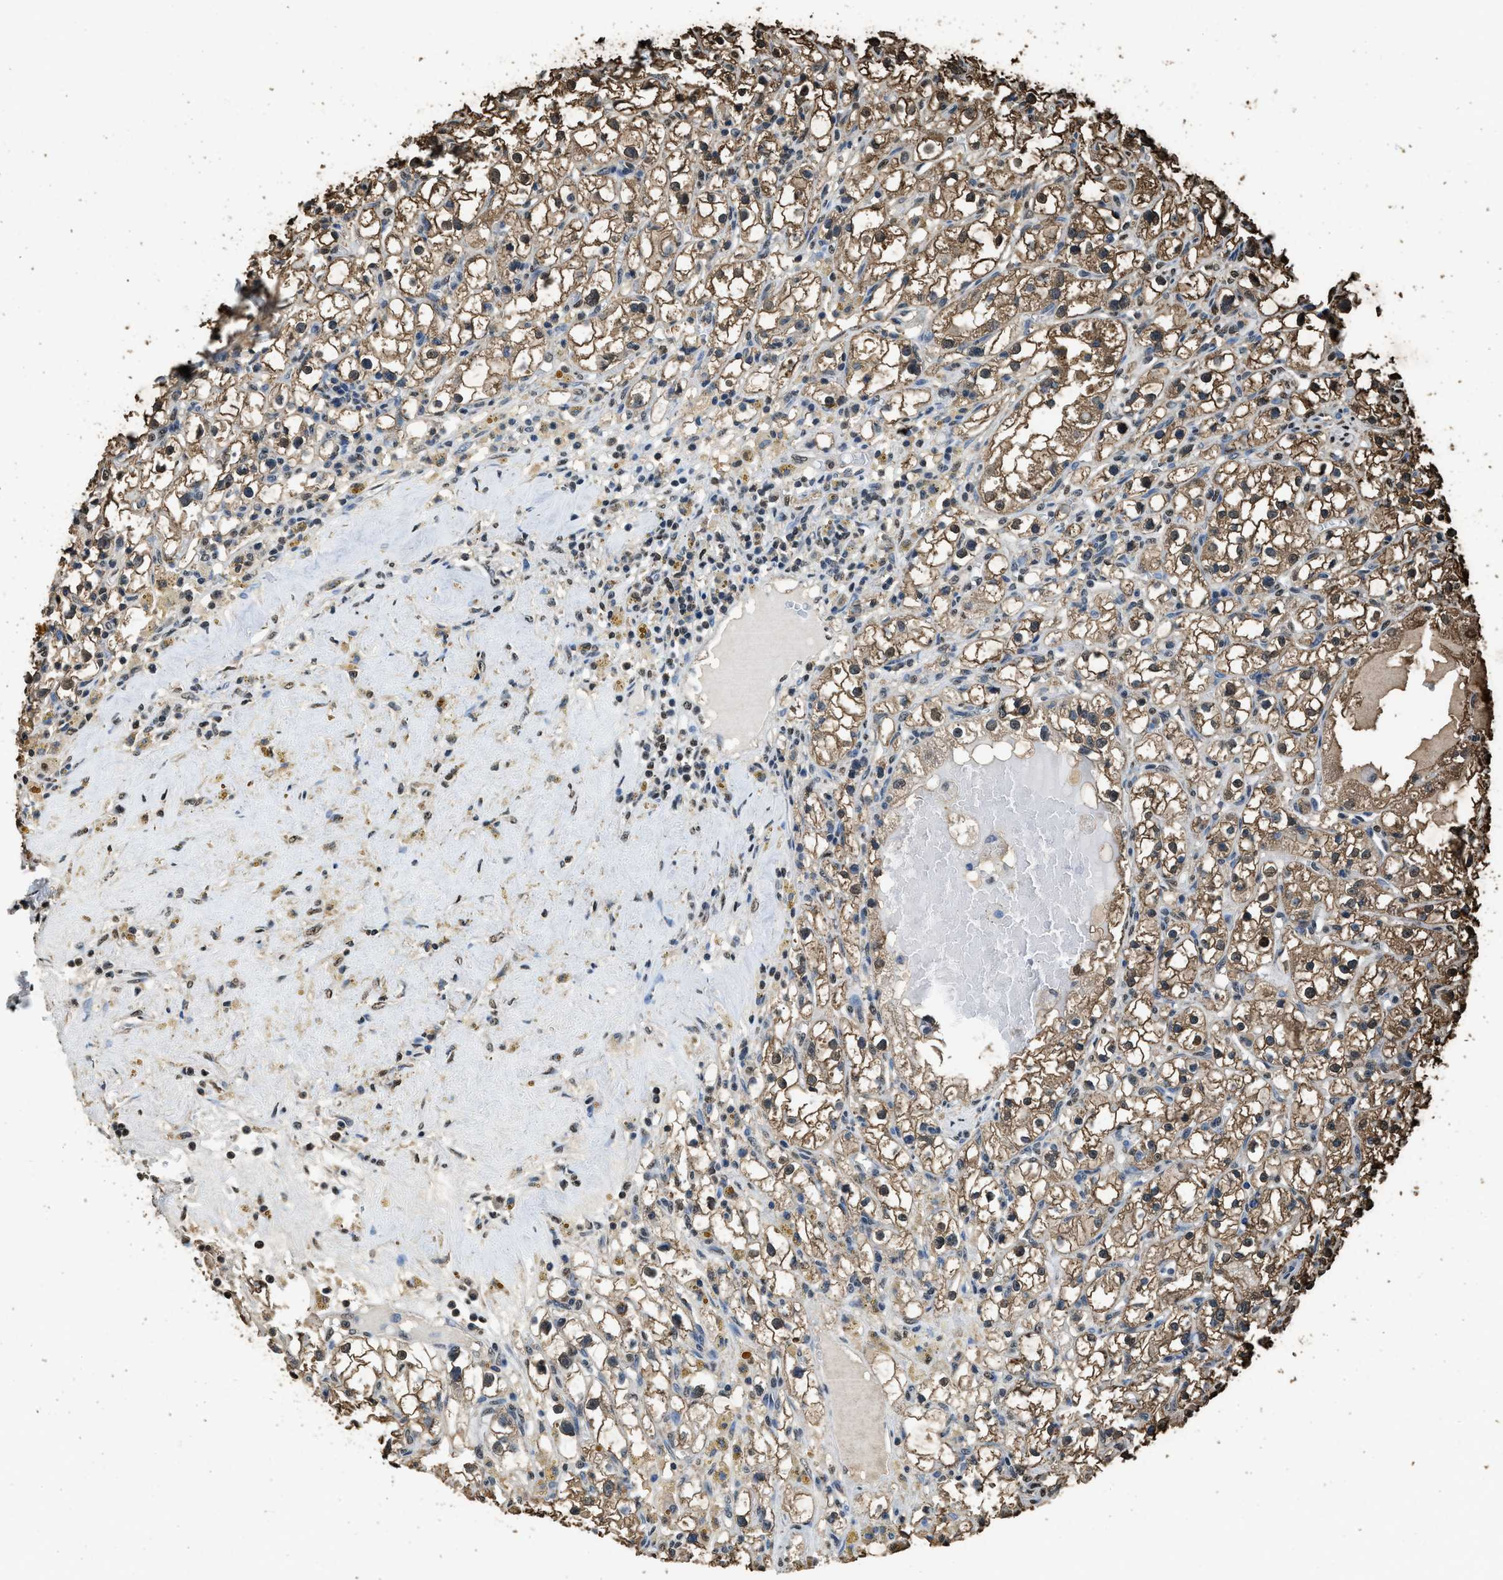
{"staining": {"intensity": "moderate", "quantity": ">75%", "location": "cytoplasmic/membranous,nuclear"}, "tissue": "renal cancer", "cell_type": "Tumor cells", "image_type": "cancer", "snomed": [{"axis": "morphology", "description": "Adenocarcinoma, NOS"}, {"axis": "topography", "description": "Kidney"}], "caption": "Protein expression analysis of renal cancer exhibits moderate cytoplasmic/membranous and nuclear staining in approximately >75% of tumor cells.", "gene": "GAPDH", "patient": {"sex": "male", "age": 56}}